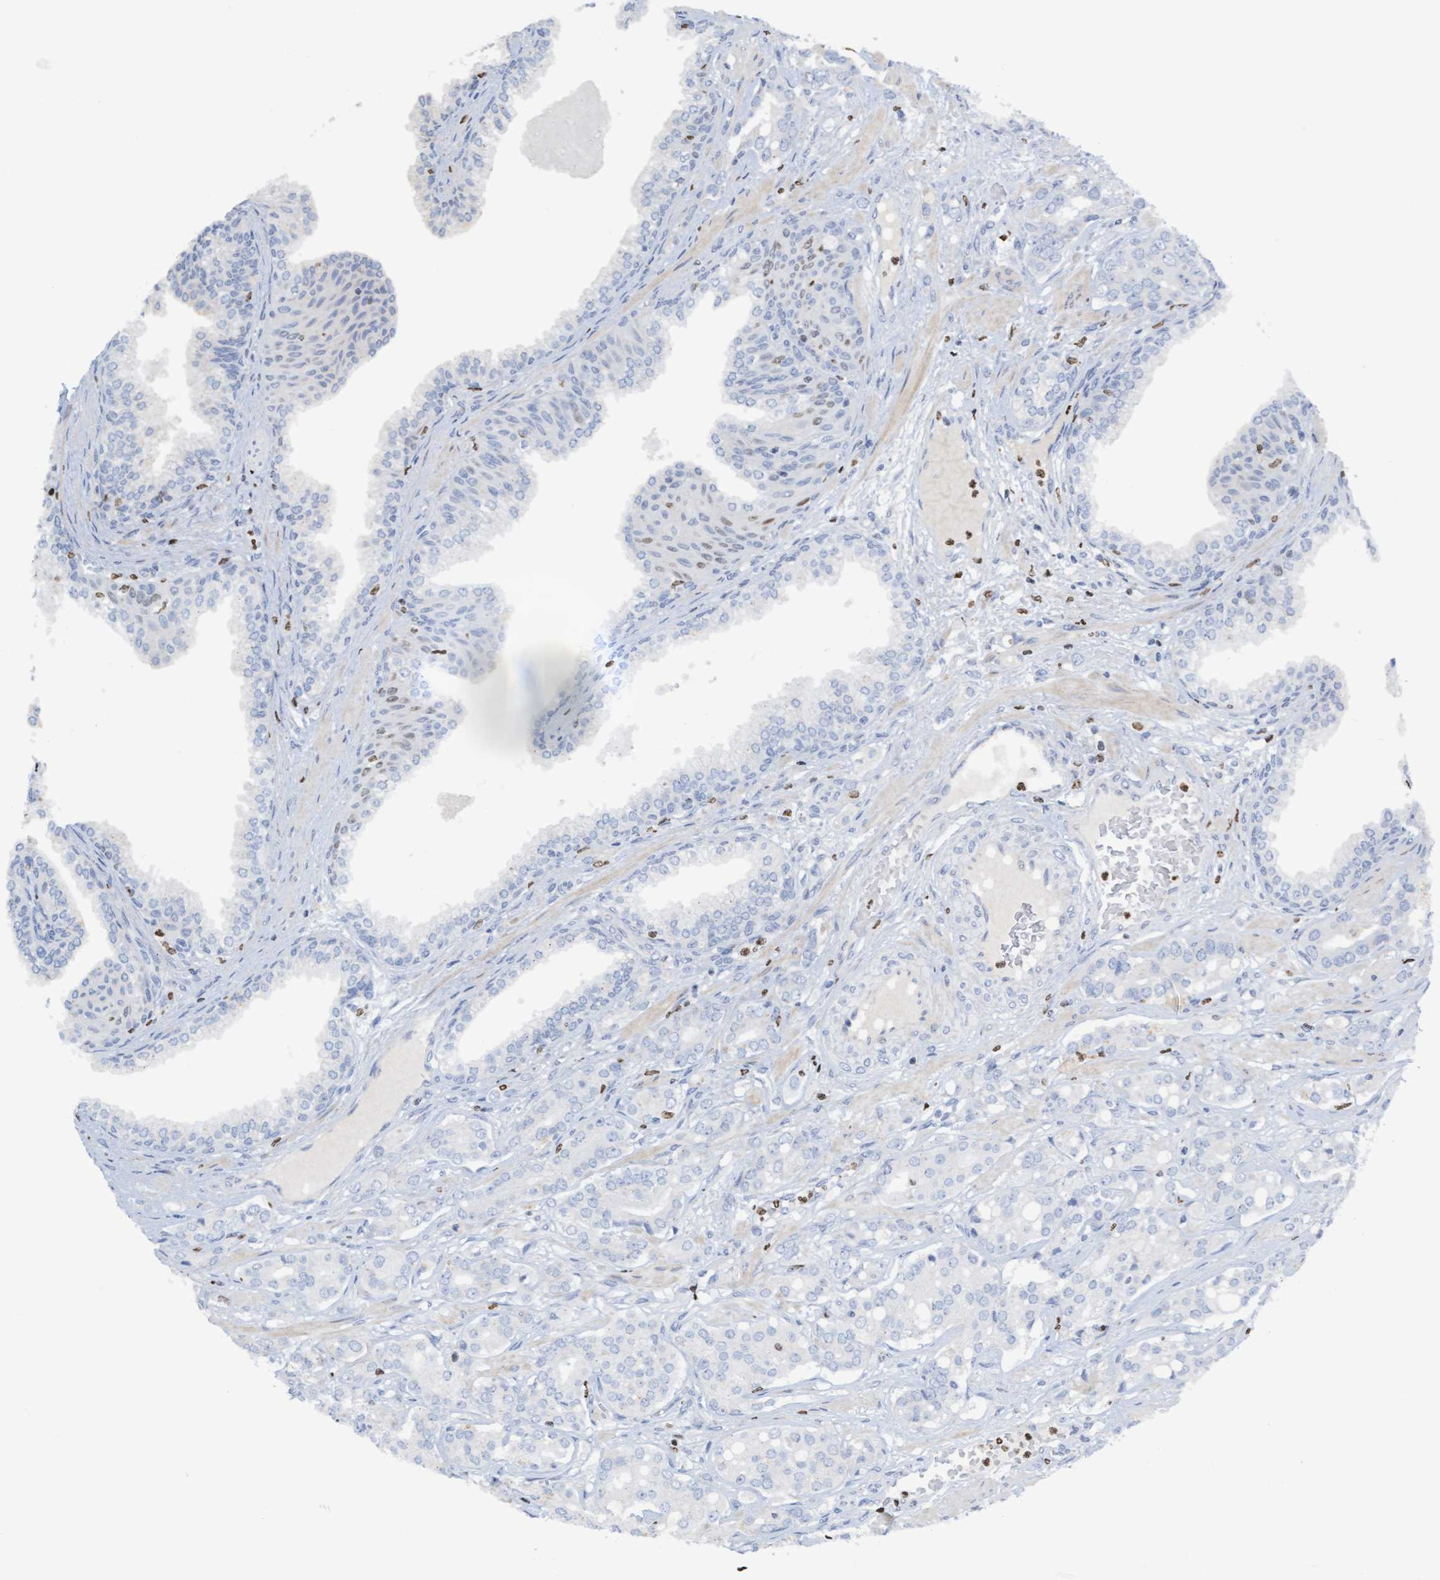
{"staining": {"intensity": "negative", "quantity": "none", "location": "none"}, "tissue": "prostate cancer", "cell_type": "Tumor cells", "image_type": "cancer", "snomed": [{"axis": "morphology", "description": "Adenocarcinoma, High grade"}, {"axis": "topography", "description": "Prostate"}], "caption": "Adenocarcinoma (high-grade) (prostate) stained for a protein using IHC shows no positivity tumor cells.", "gene": "CBX2", "patient": {"sex": "male", "age": 52}}